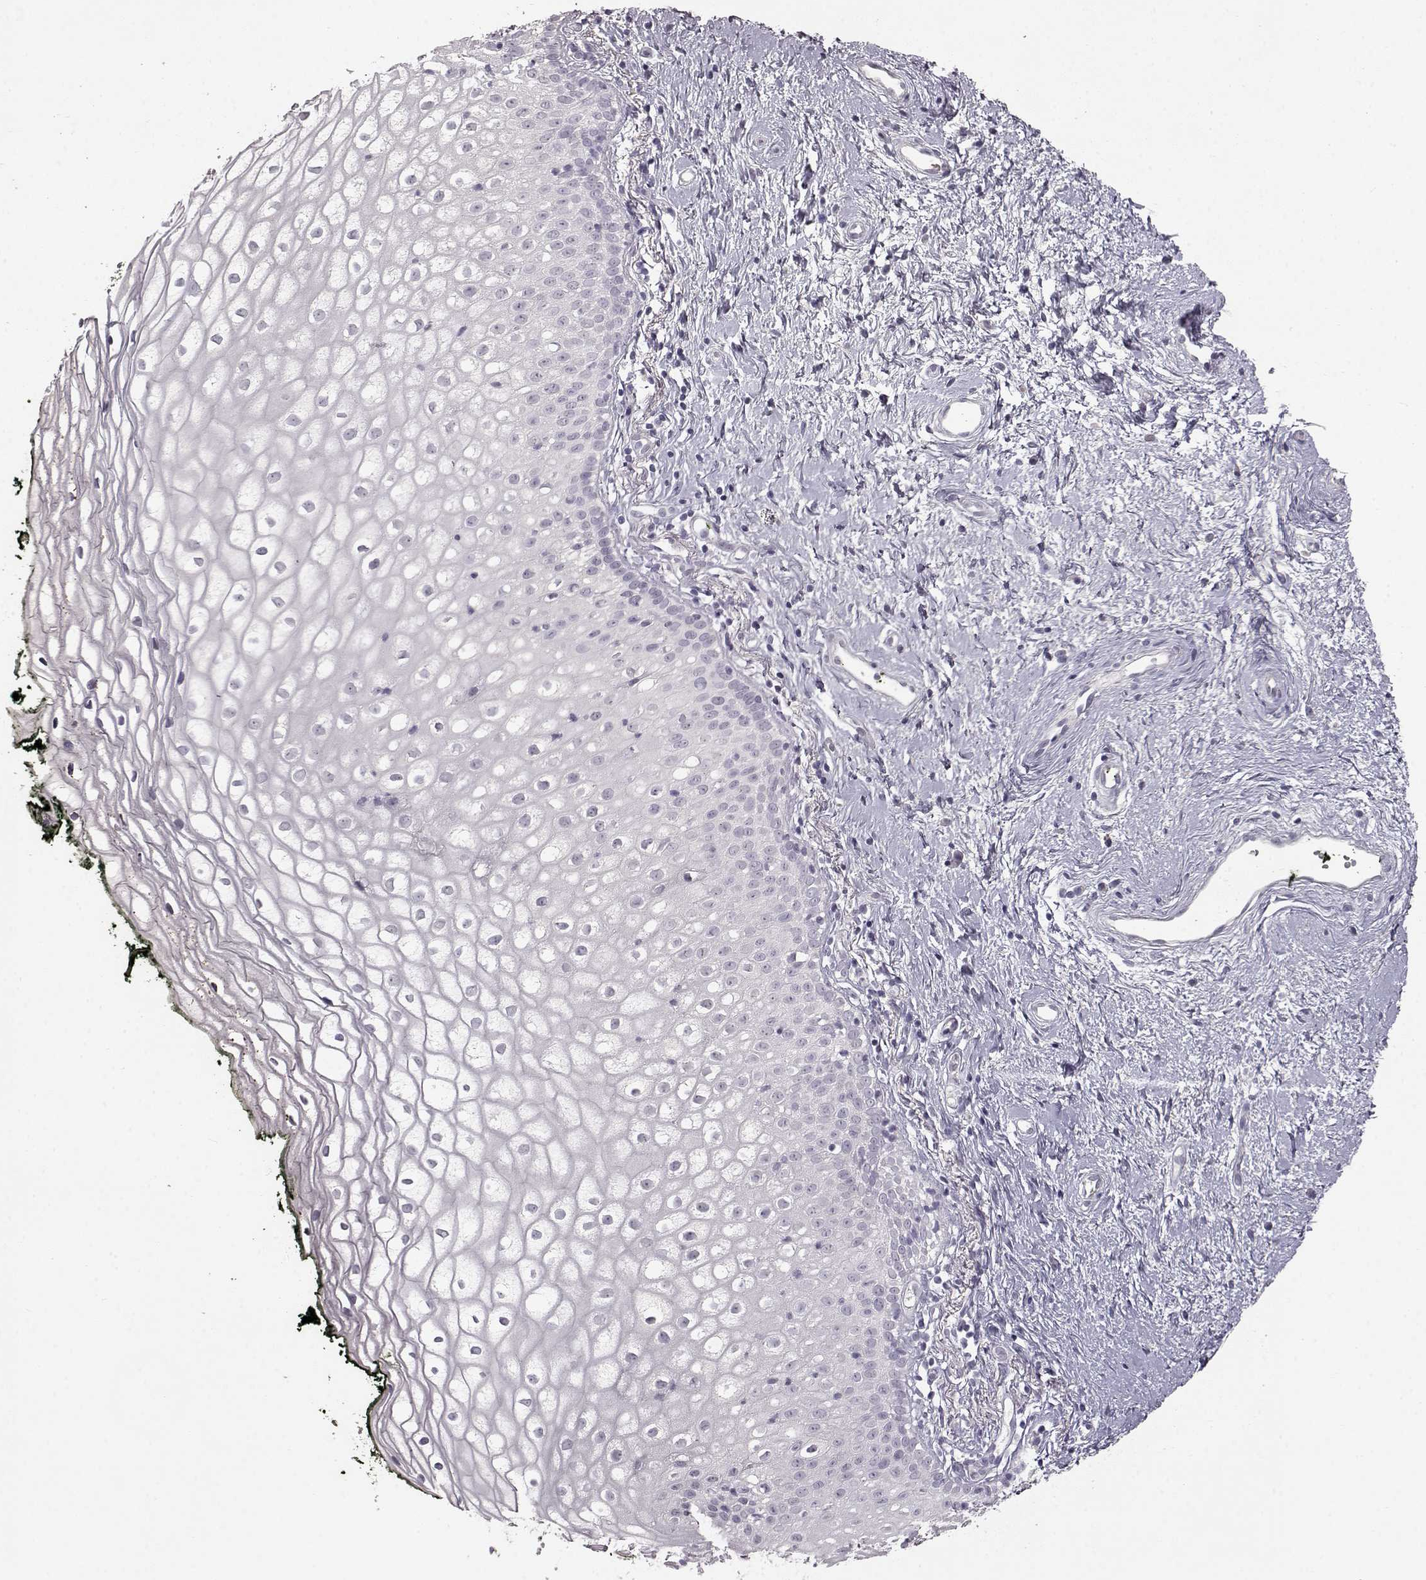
{"staining": {"intensity": "negative", "quantity": "none", "location": "none"}, "tissue": "vagina", "cell_type": "Squamous epithelial cells", "image_type": "normal", "snomed": [{"axis": "morphology", "description": "Normal tissue, NOS"}, {"axis": "topography", "description": "Vagina"}], "caption": "IHC micrograph of unremarkable vagina stained for a protein (brown), which shows no positivity in squamous epithelial cells. (DAB immunohistochemistry (IHC), high magnification).", "gene": "SPAG17", "patient": {"sex": "female", "age": 47}}